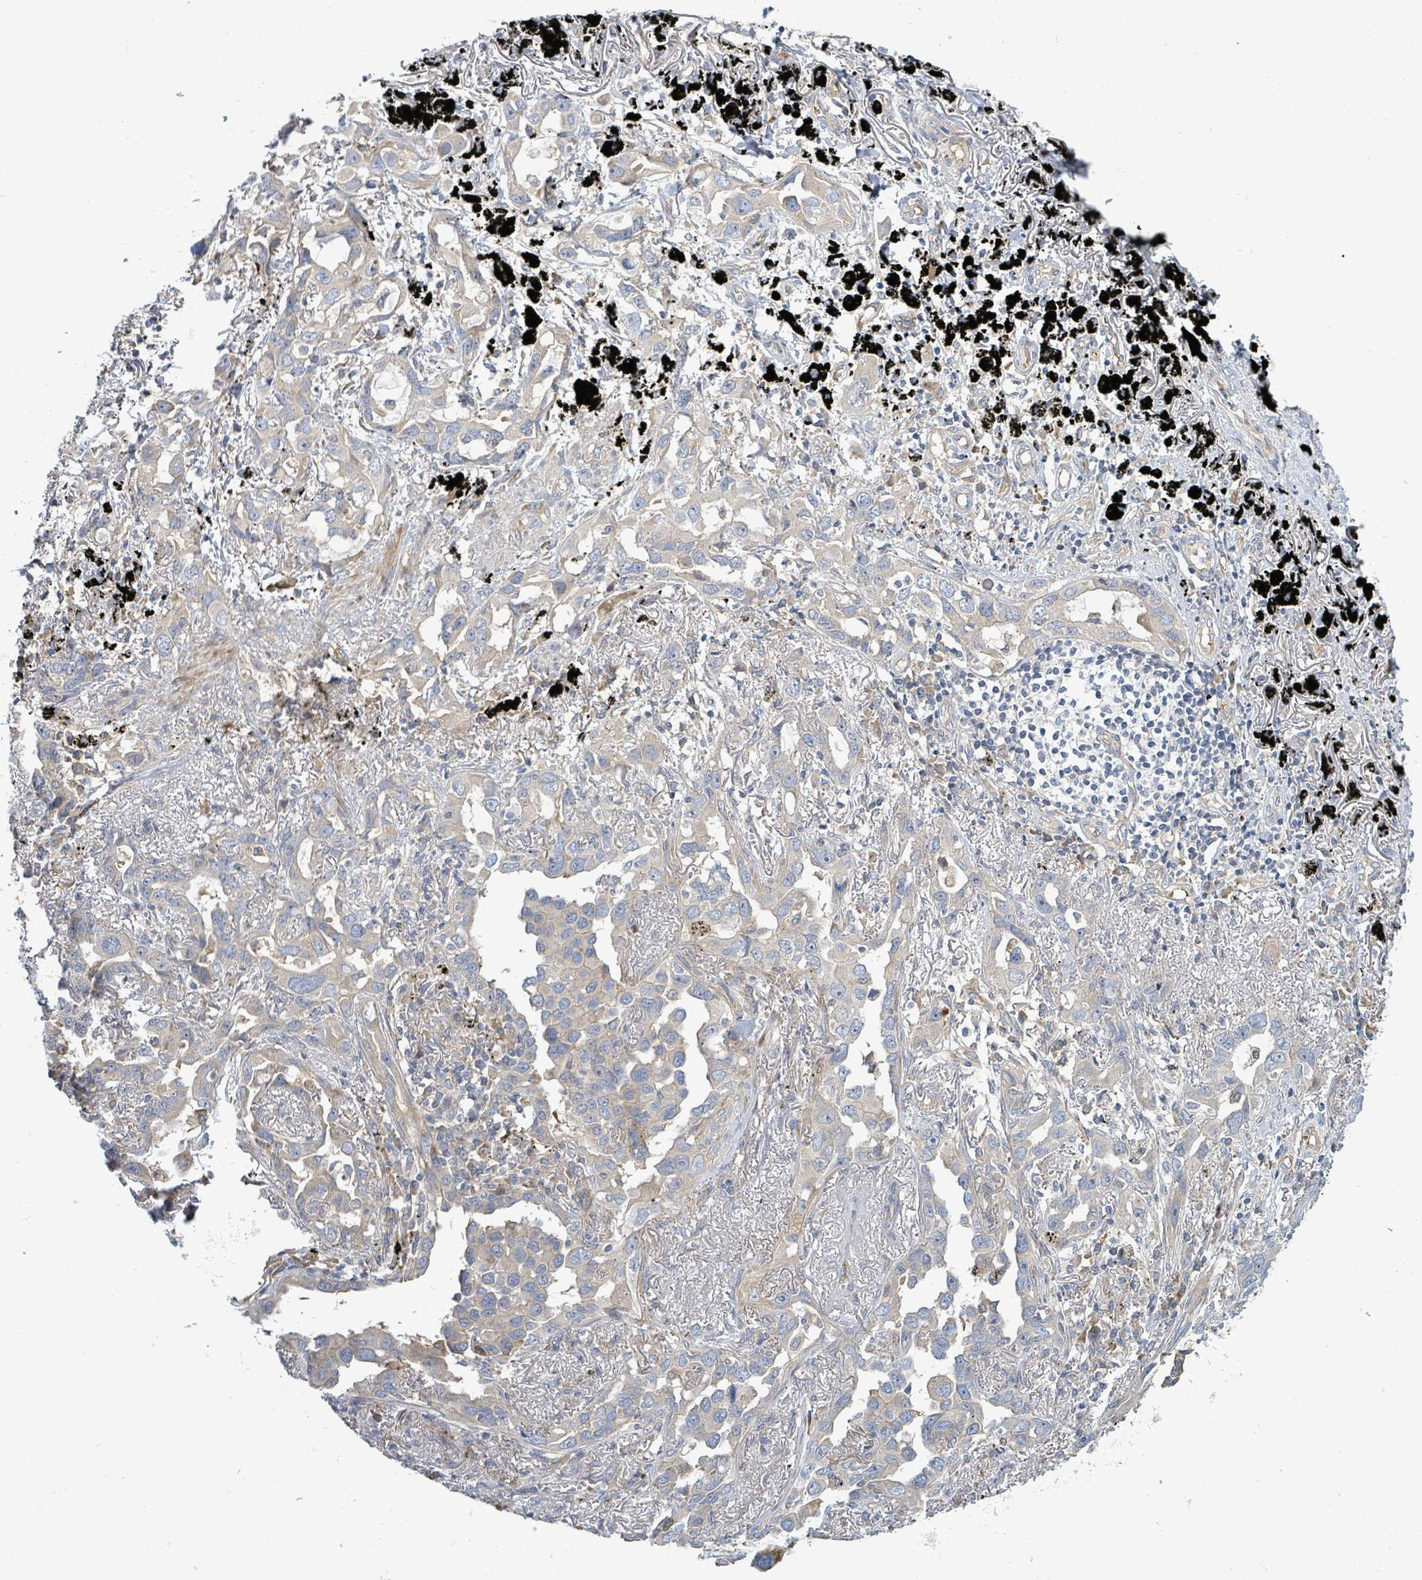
{"staining": {"intensity": "weak", "quantity": "25%-75%", "location": "cytoplasmic/membranous"}, "tissue": "lung cancer", "cell_type": "Tumor cells", "image_type": "cancer", "snomed": [{"axis": "morphology", "description": "Adenocarcinoma, NOS"}, {"axis": "topography", "description": "Lung"}], "caption": "The image exhibits staining of lung cancer, revealing weak cytoplasmic/membranous protein staining (brown color) within tumor cells. The protein of interest is shown in brown color, while the nuclei are stained blue.", "gene": "CFAP210", "patient": {"sex": "male", "age": 67}}